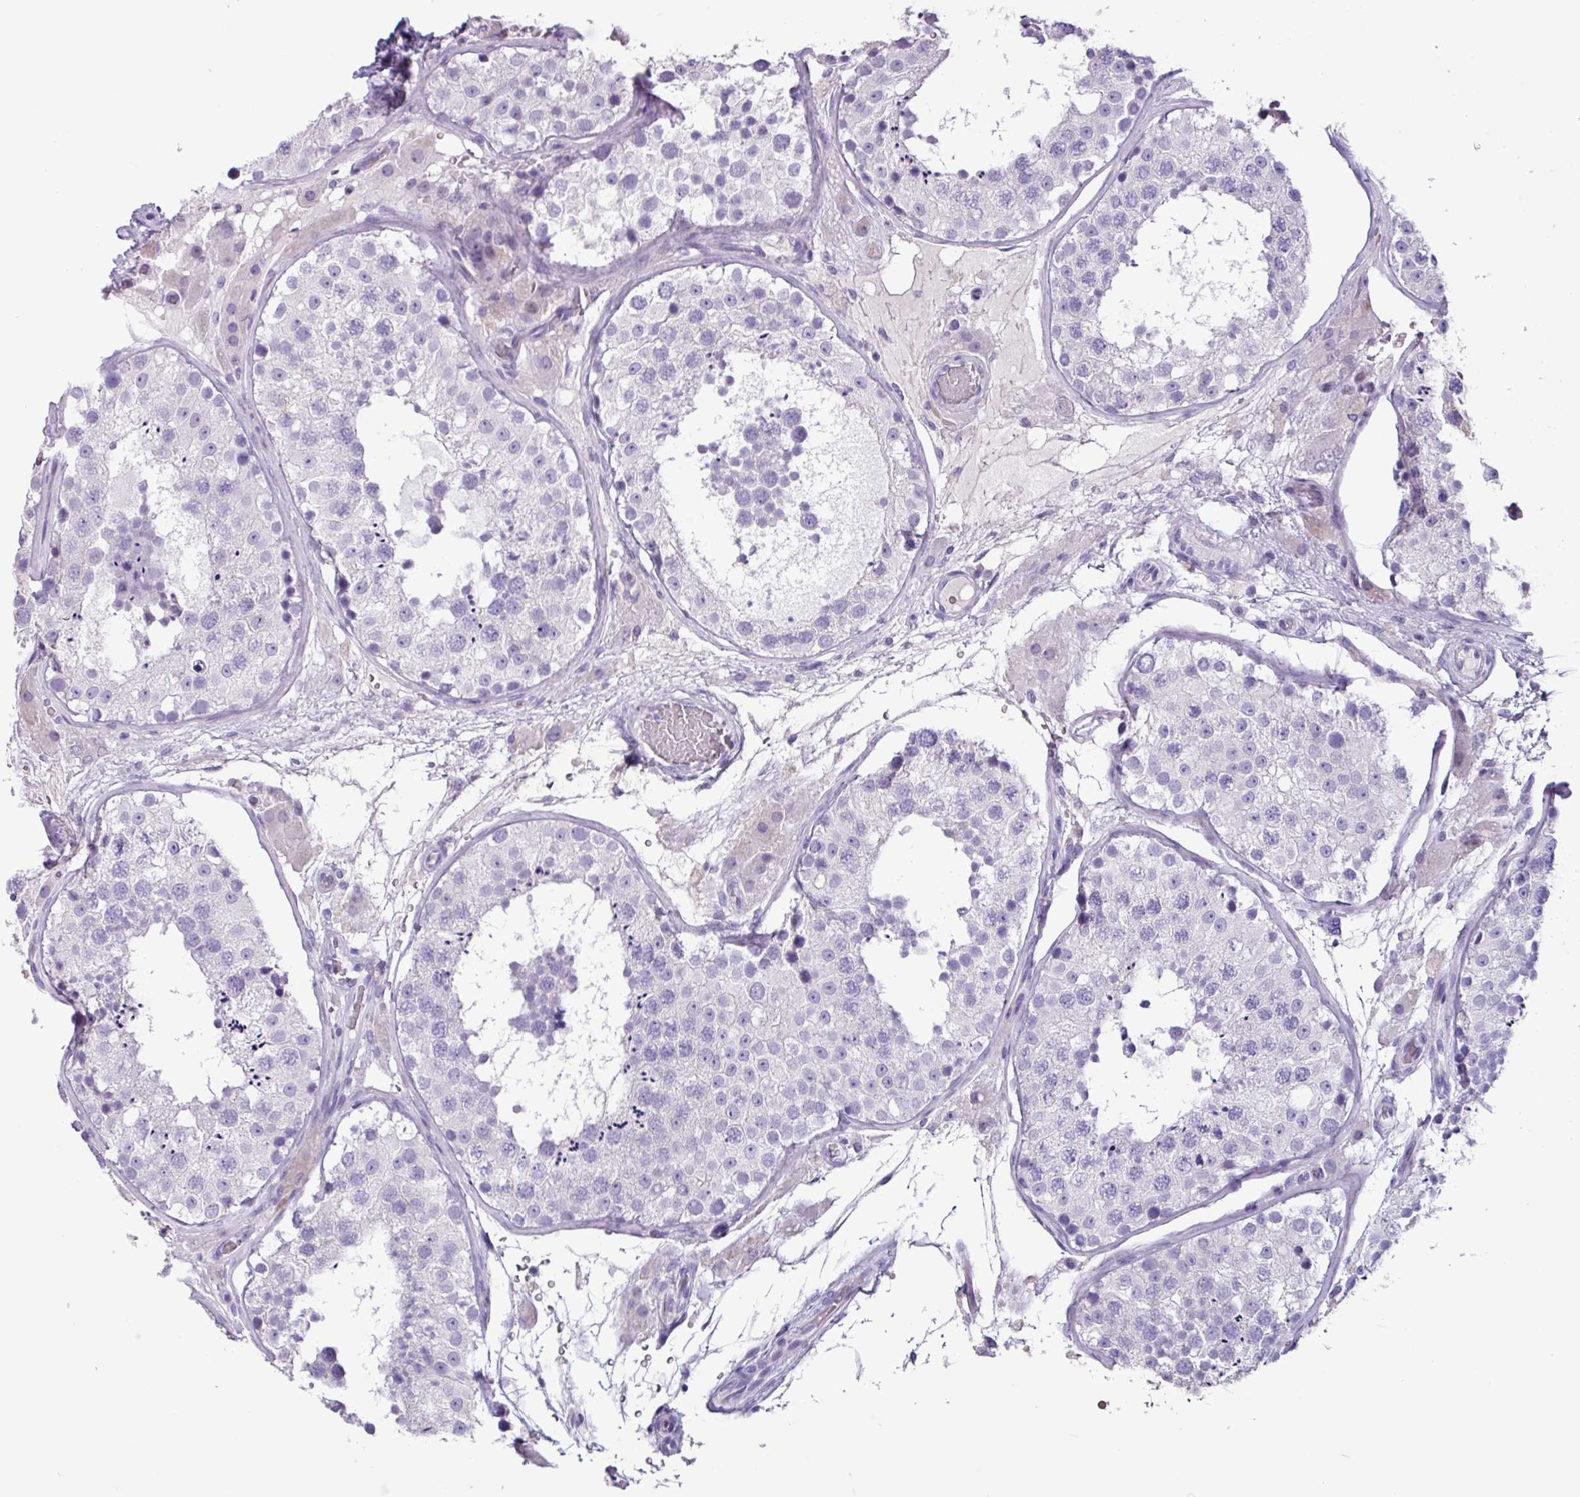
{"staining": {"intensity": "negative", "quantity": "none", "location": "none"}, "tissue": "testis", "cell_type": "Cells in seminiferous ducts", "image_type": "normal", "snomed": [{"axis": "morphology", "description": "Normal tissue, NOS"}, {"axis": "topography", "description": "Testis"}], "caption": "Immunohistochemistry (IHC) image of benign testis: testis stained with DAB (3,3'-diaminobenzidine) displays no significant protein expression in cells in seminiferous ducts. The staining was performed using DAB to visualize the protein expression in brown, while the nuclei were stained in blue with hematoxylin (Magnification: 20x).", "gene": "CYSTM1", "patient": {"sex": "male", "age": 26}}